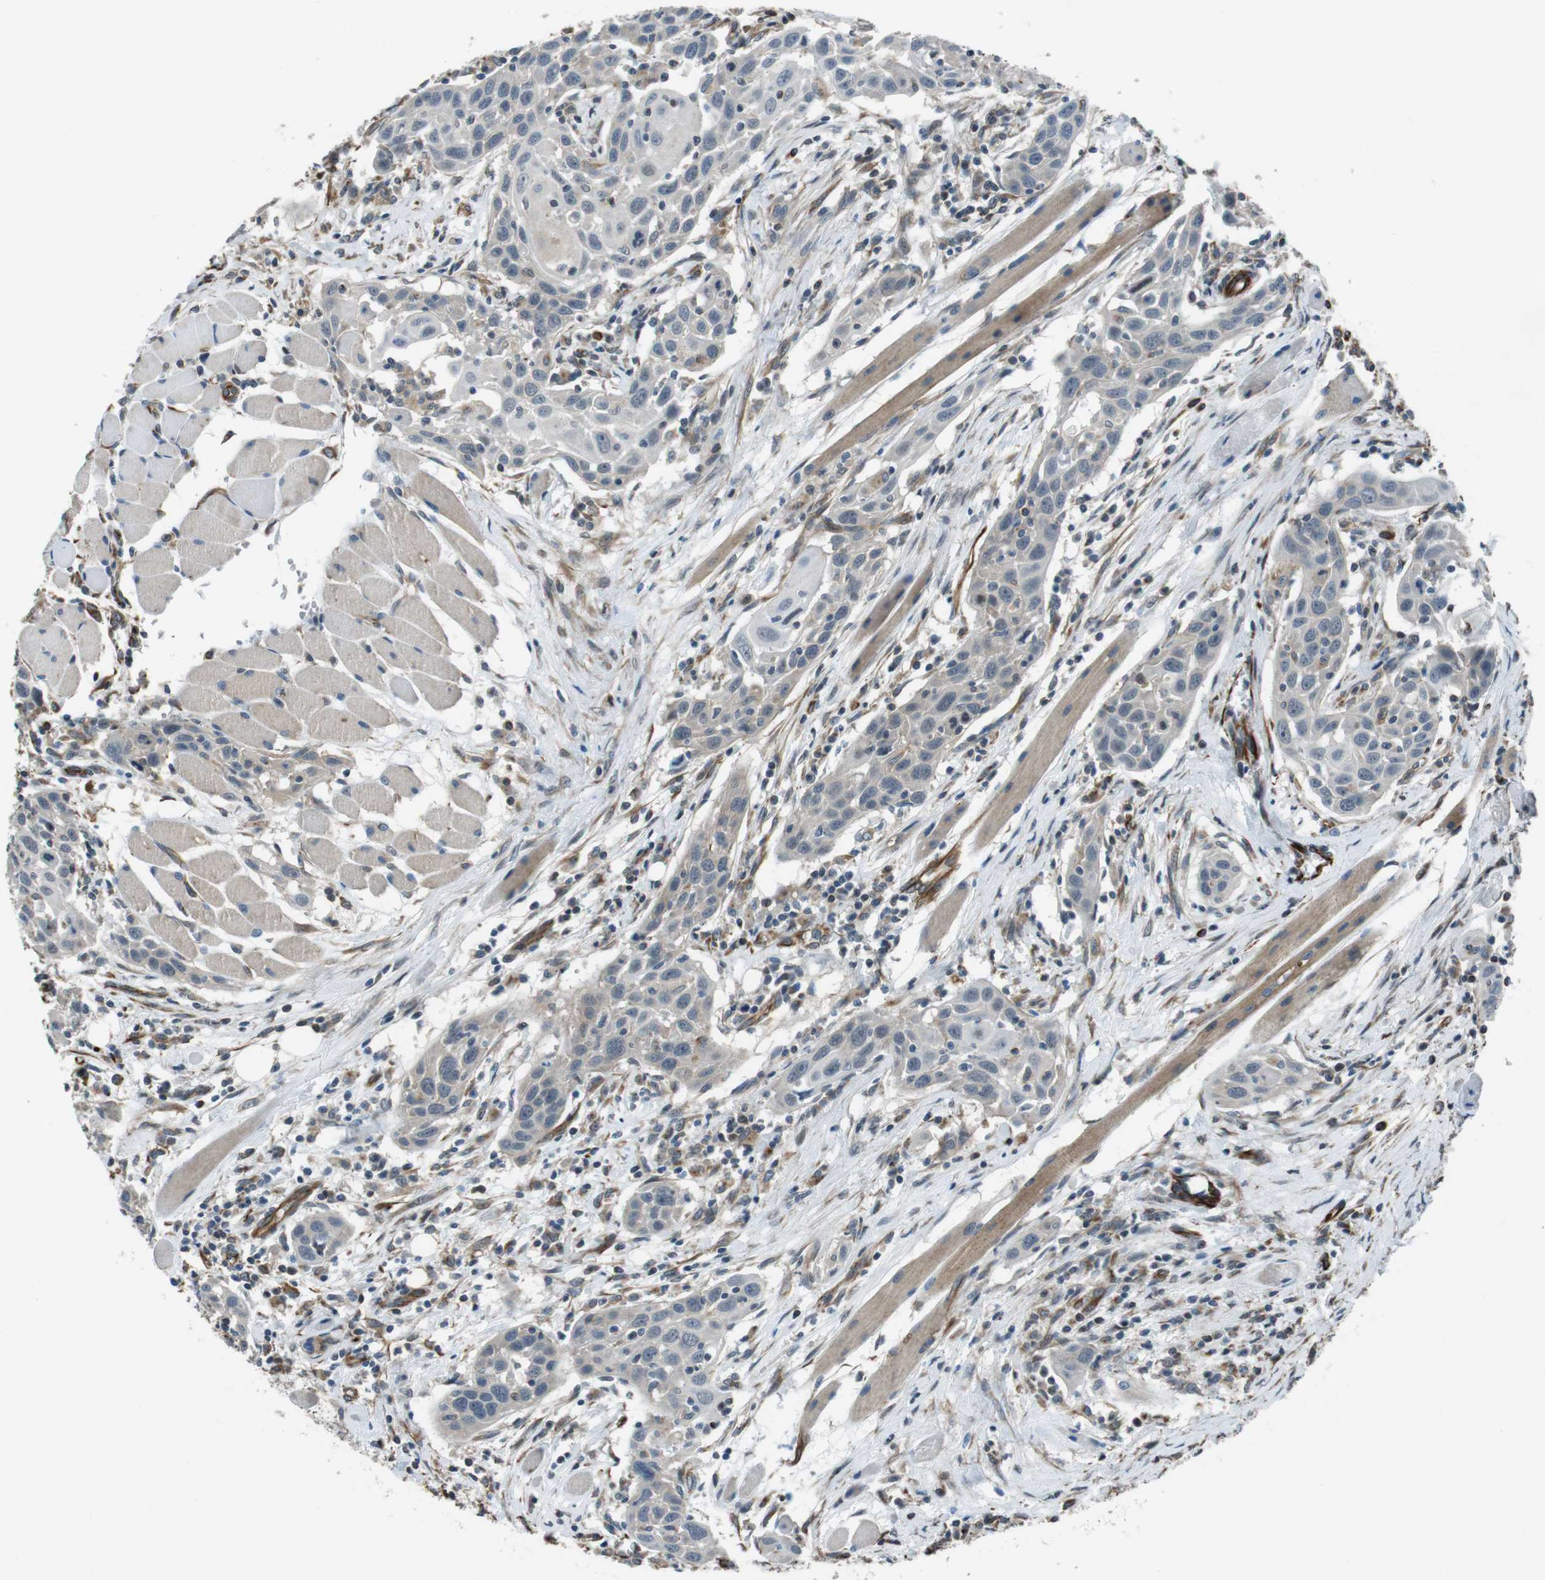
{"staining": {"intensity": "negative", "quantity": "none", "location": "none"}, "tissue": "head and neck cancer", "cell_type": "Tumor cells", "image_type": "cancer", "snomed": [{"axis": "morphology", "description": "Squamous cell carcinoma, NOS"}, {"axis": "topography", "description": "Oral tissue"}, {"axis": "topography", "description": "Head-Neck"}], "caption": "Tumor cells are negative for protein expression in human squamous cell carcinoma (head and neck).", "gene": "LRRC49", "patient": {"sex": "female", "age": 50}}